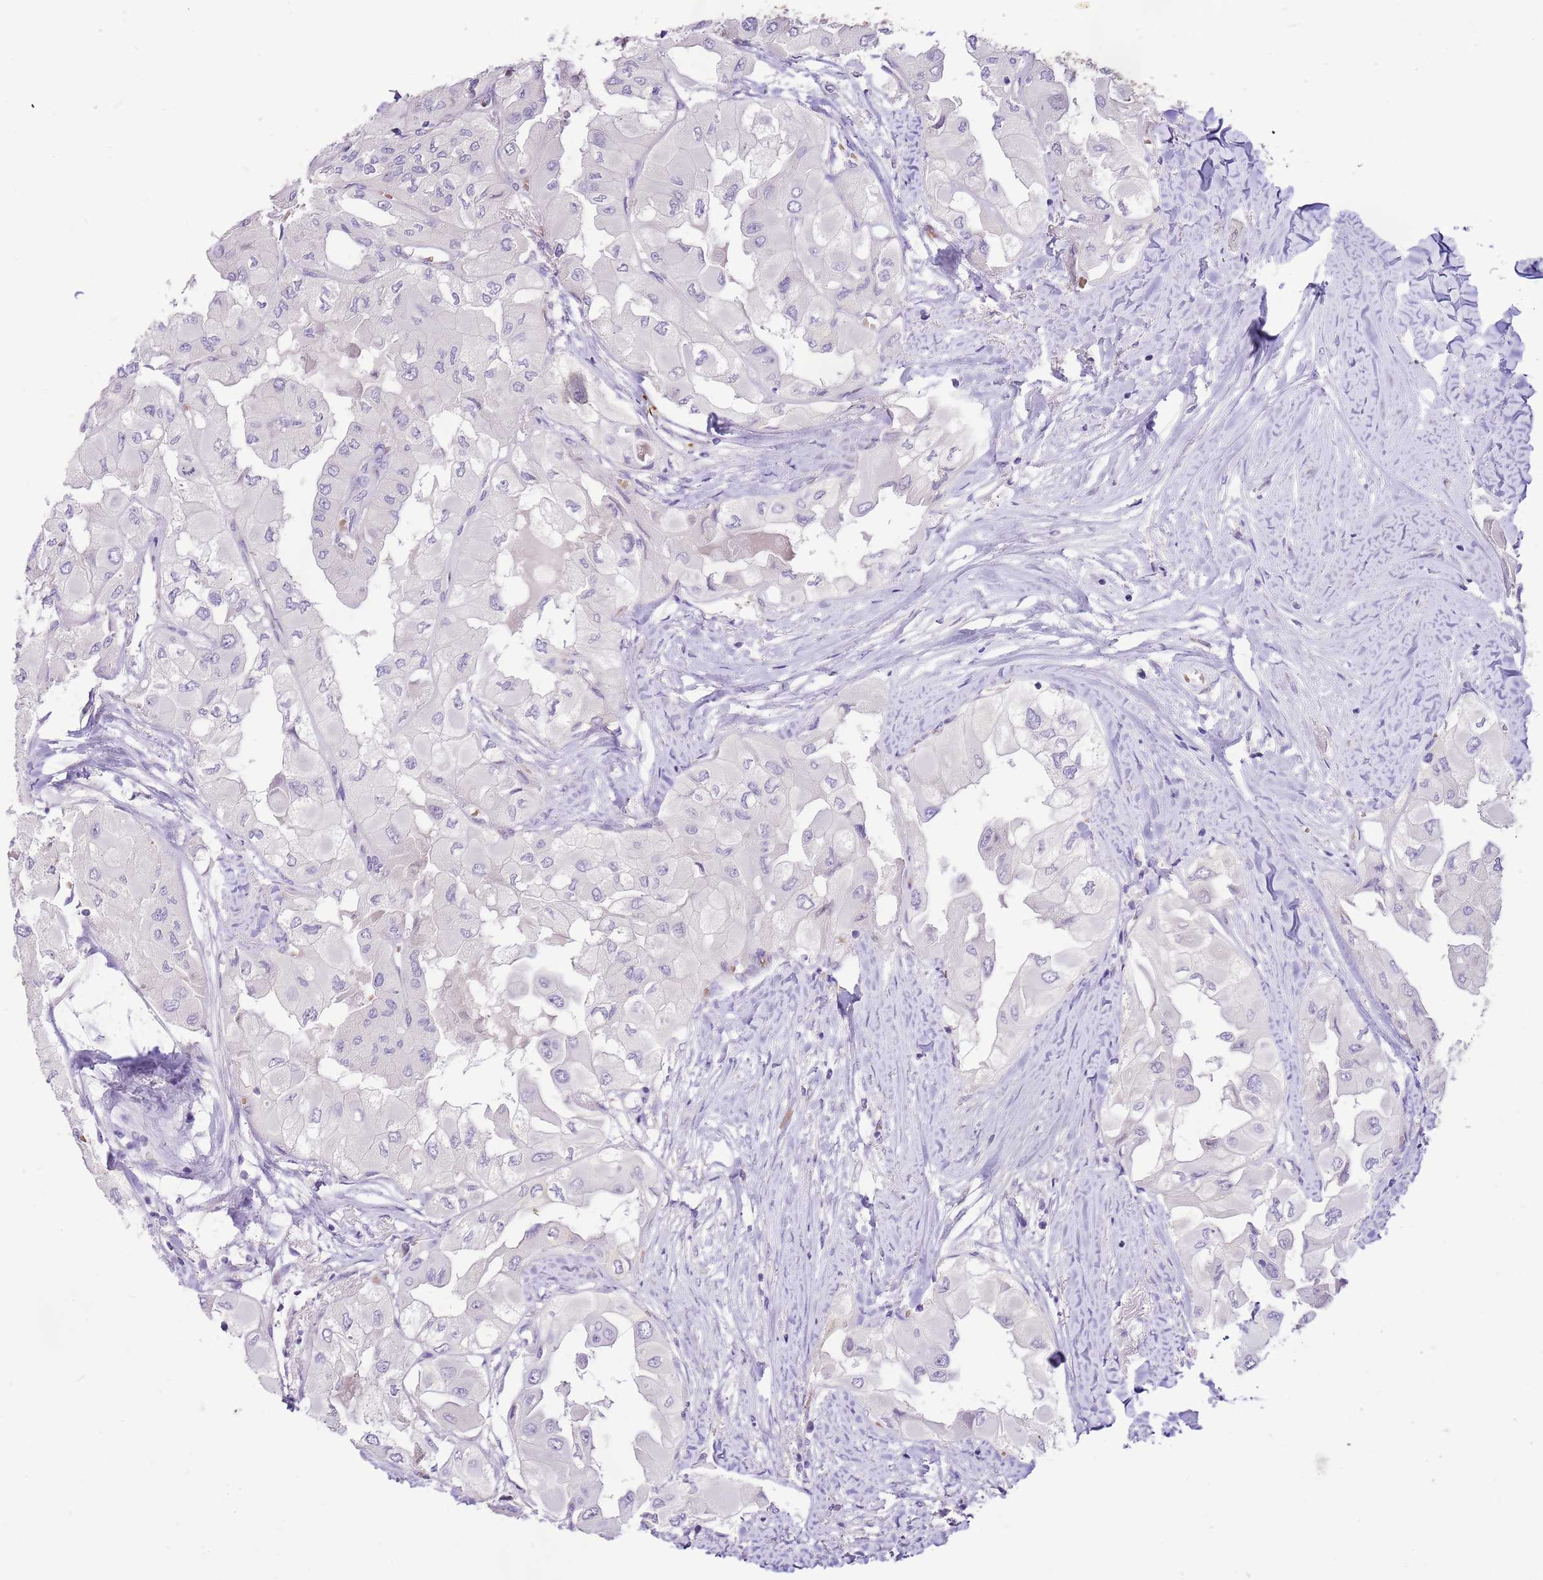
{"staining": {"intensity": "negative", "quantity": "none", "location": "none"}, "tissue": "thyroid cancer", "cell_type": "Tumor cells", "image_type": "cancer", "snomed": [{"axis": "morphology", "description": "Normal tissue, NOS"}, {"axis": "morphology", "description": "Papillary adenocarcinoma, NOS"}, {"axis": "topography", "description": "Thyroid gland"}], "caption": "This is a micrograph of immunohistochemistry staining of papillary adenocarcinoma (thyroid), which shows no staining in tumor cells.", "gene": "RFK", "patient": {"sex": "female", "age": 59}}